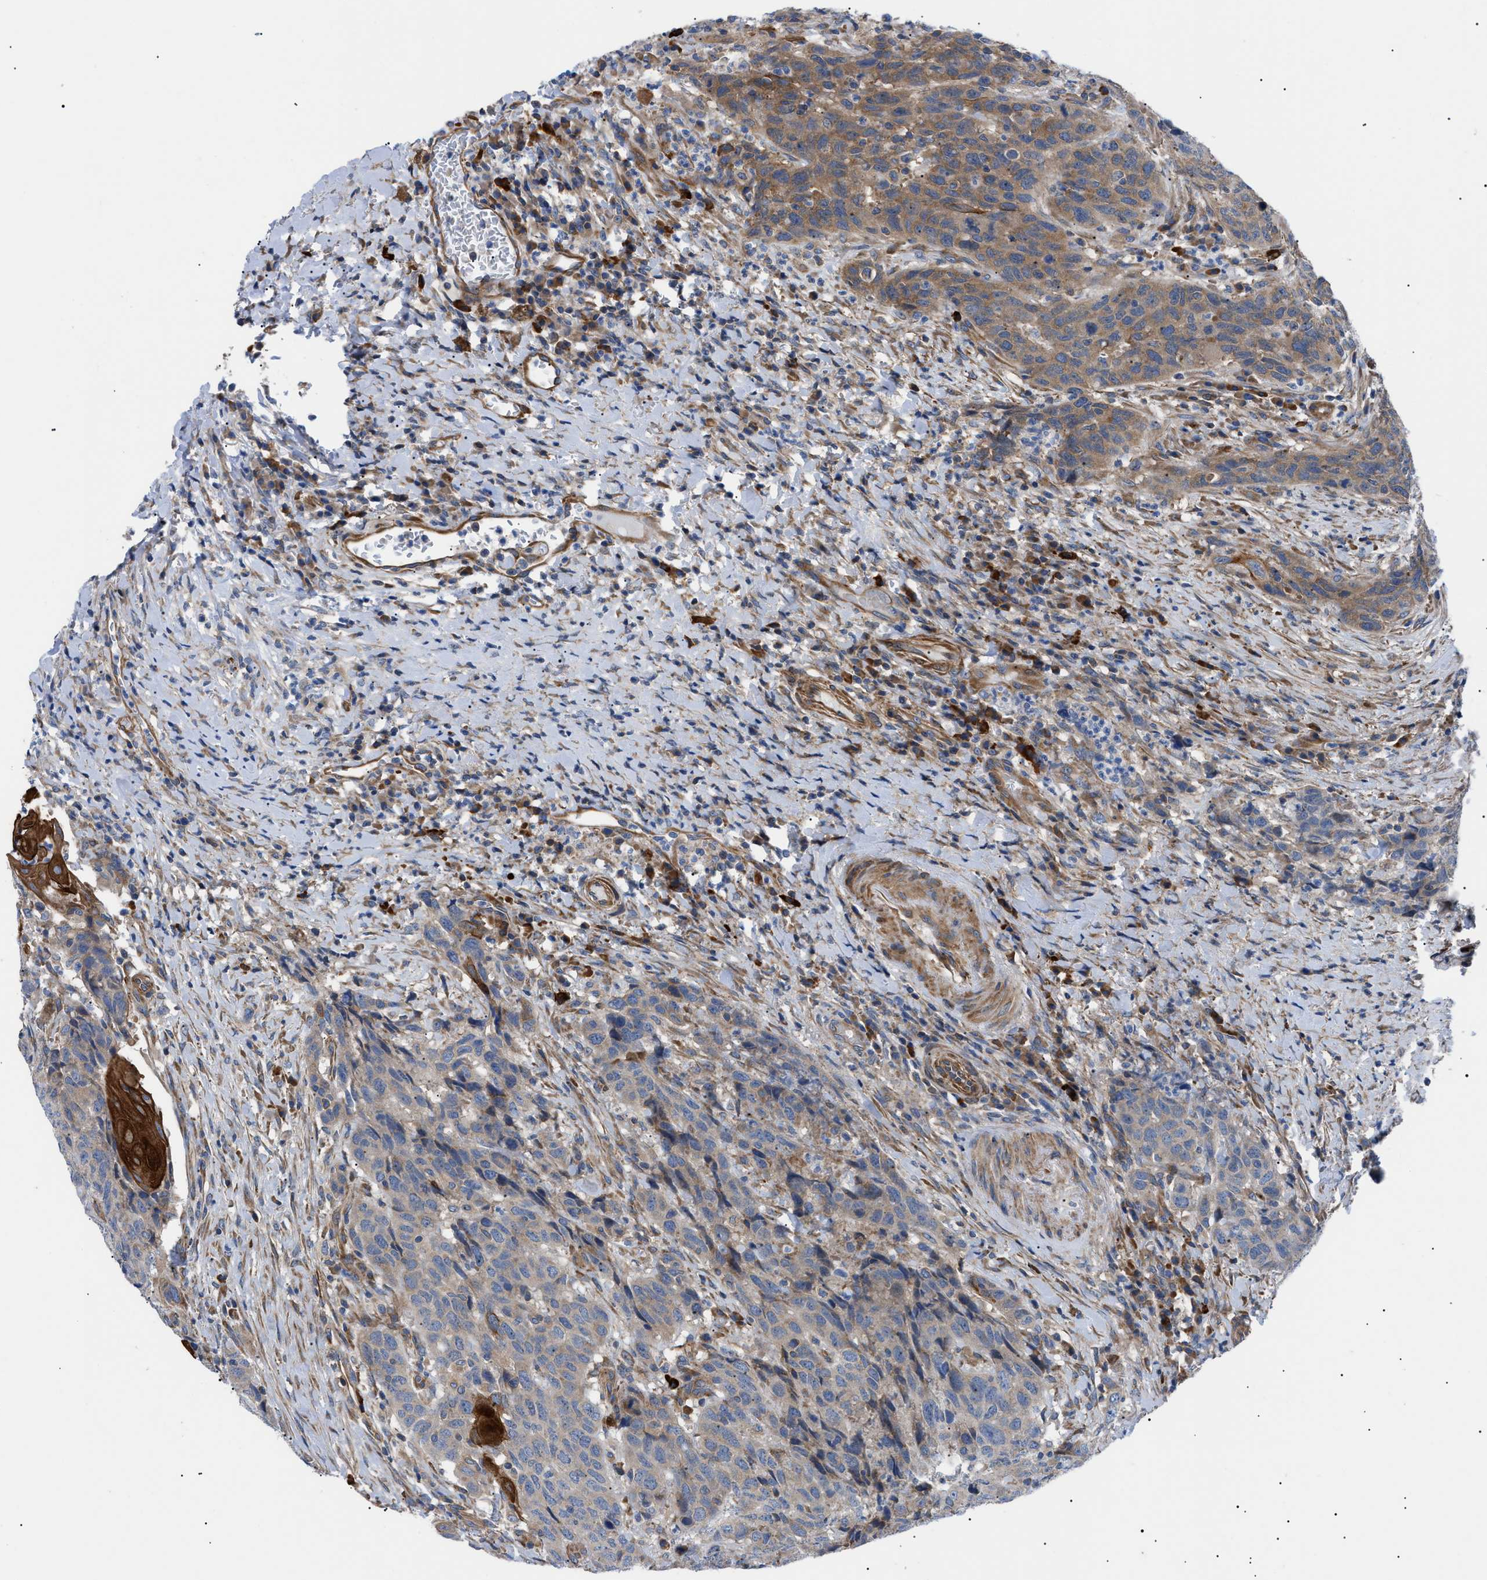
{"staining": {"intensity": "moderate", "quantity": "25%-75%", "location": "cytoplasmic/membranous"}, "tissue": "head and neck cancer", "cell_type": "Tumor cells", "image_type": "cancer", "snomed": [{"axis": "morphology", "description": "Squamous cell carcinoma, NOS"}, {"axis": "topography", "description": "Head-Neck"}], "caption": "Immunohistochemical staining of head and neck squamous cell carcinoma shows moderate cytoplasmic/membranous protein positivity in about 25%-75% of tumor cells.", "gene": "HSPB8", "patient": {"sex": "male", "age": 66}}